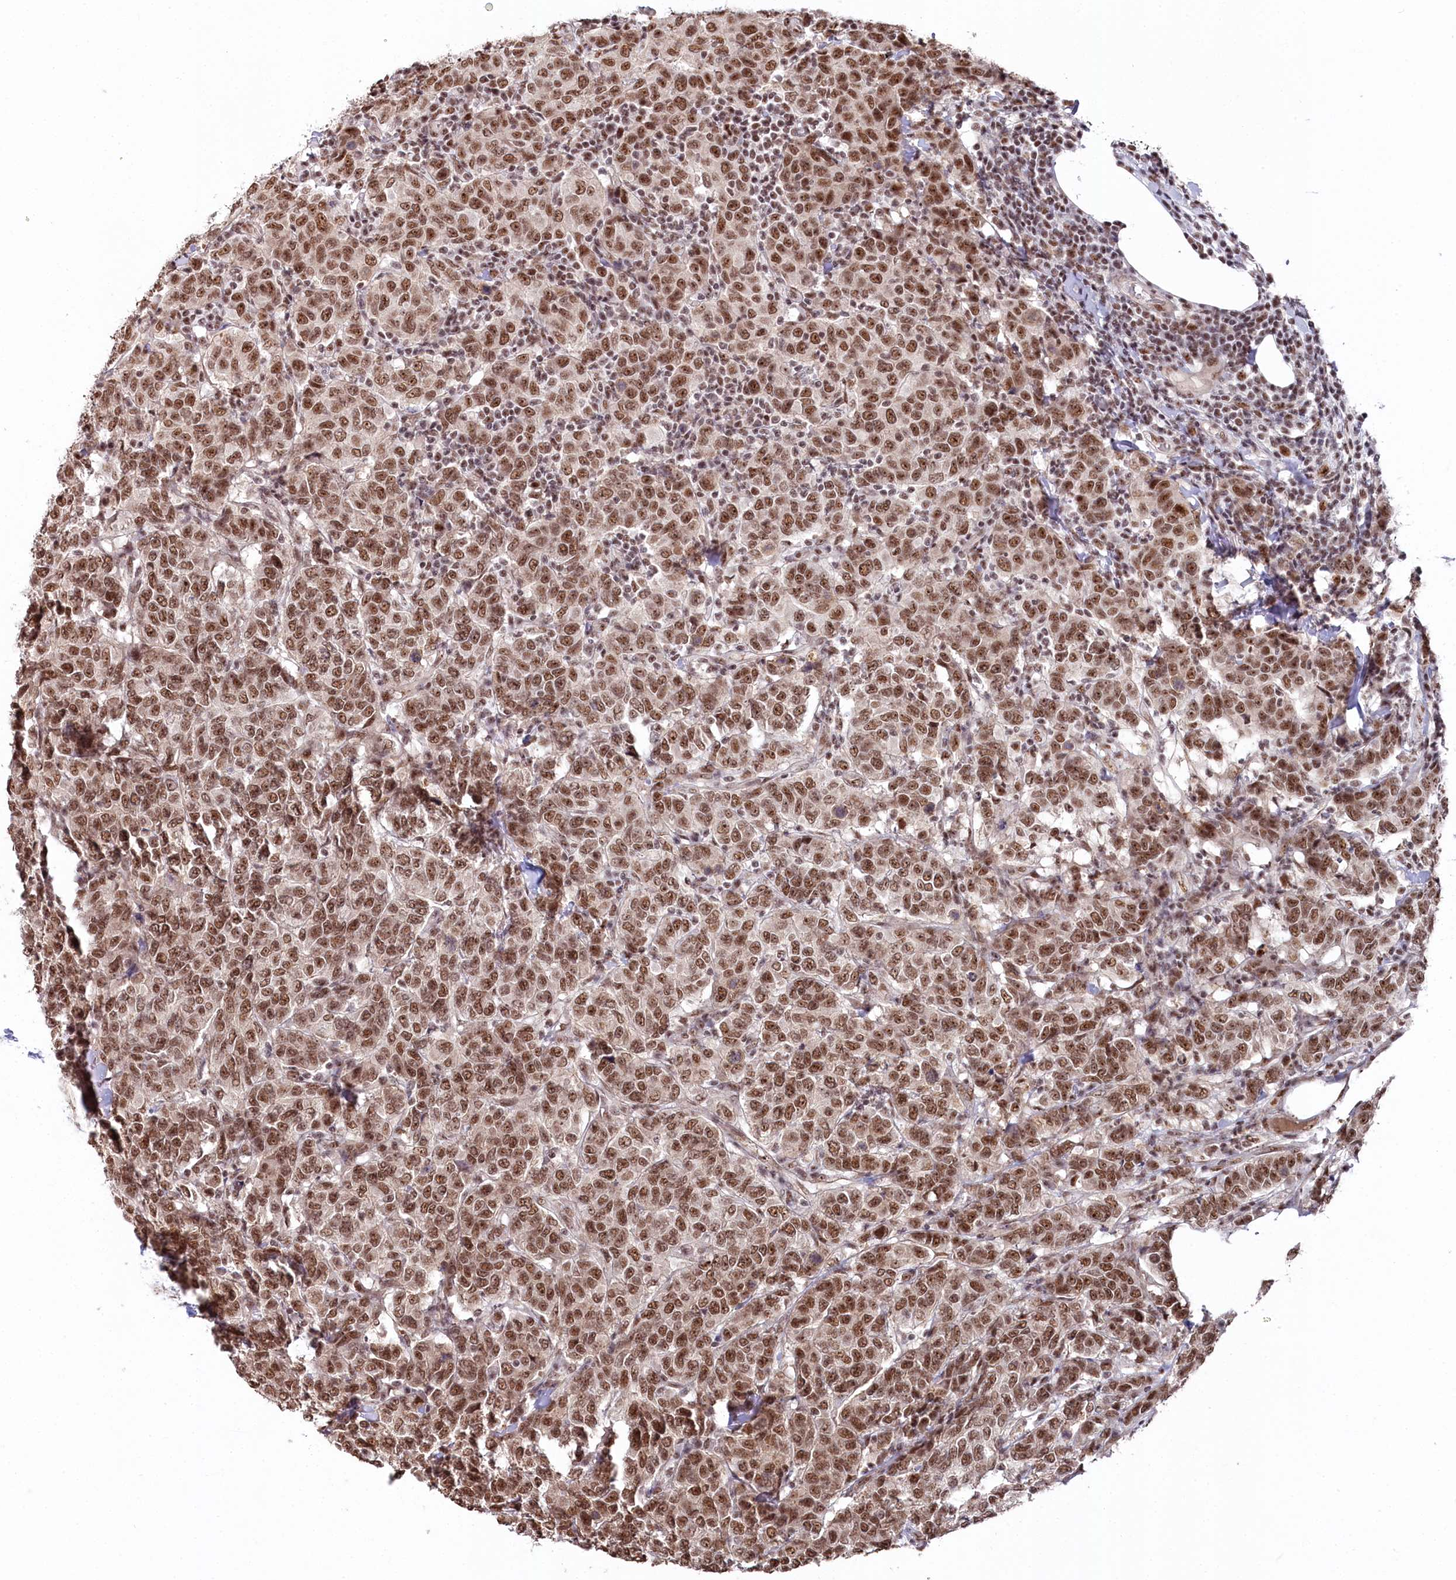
{"staining": {"intensity": "moderate", "quantity": ">75%", "location": "nuclear"}, "tissue": "breast cancer", "cell_type": "Tumor cells", "image_type": "cancer", "snomed": [{"axis": "morphology", "description": "Duct carcinoma"}, {"axis": "topography", "description": "Breast"}], "caption": "Moderate nuclear expression is present in about >75% of tumor cells in intraductal carcinoma (breast).", "gene": "POLR2H", "patient": {"sex": "female", "age": 55}}